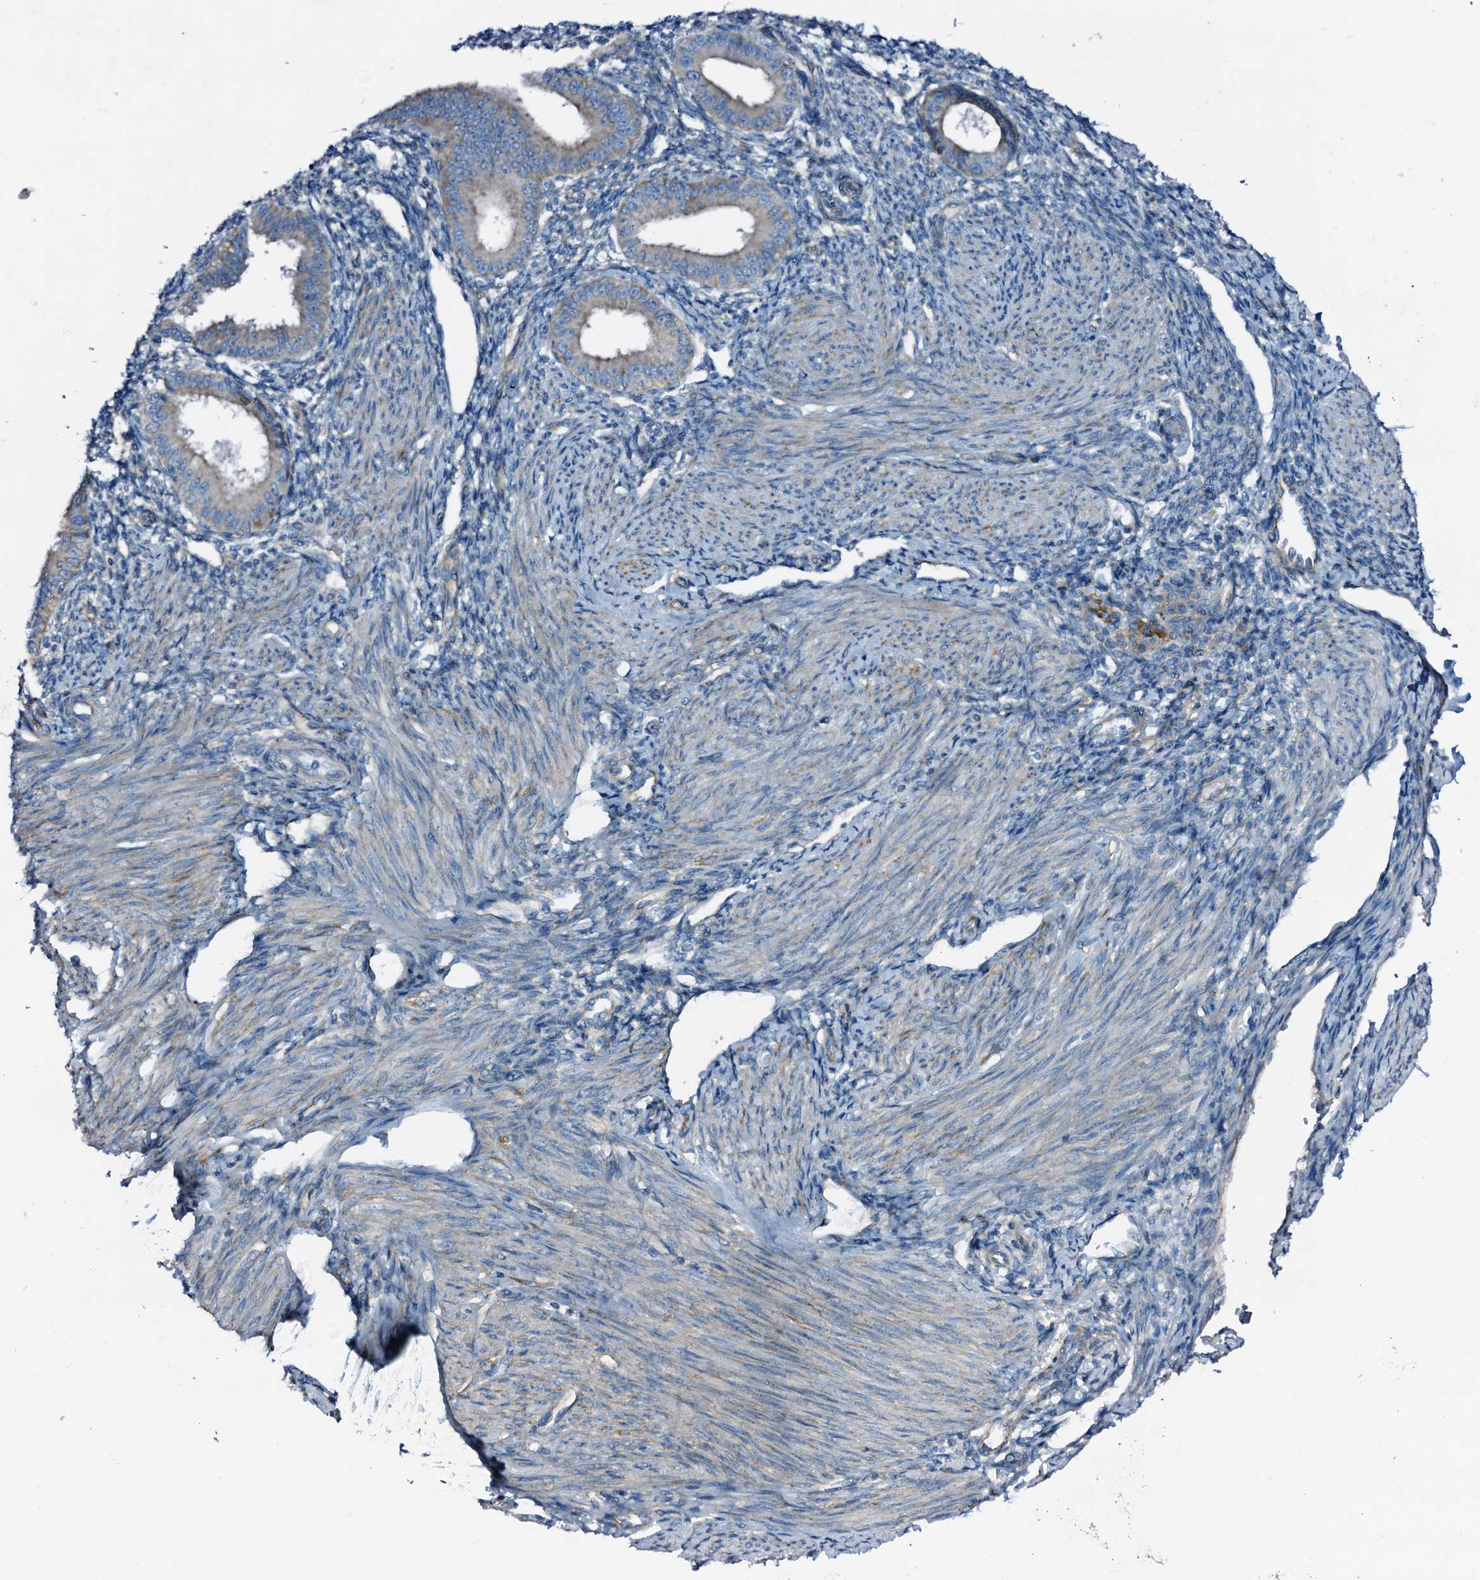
{"staining": {"intensity": "negative", "quantity": "none", "location": "none"}, "tissue": "endometrium", "cell_type": "Cells in endometrial stroma", "image_type": "normal", "snomed": [{"axis": "morphology", "description": "Normal tissue, NOS"}, {"axis": "topography", "description": "Uterus"}, {"axis": "topography", "description": "Endometrium"}], "caption": "The immunohistochemistry (IHC) image has no significant staining in cells in endometrial stroma of endometrium.", "gene": "STARD13", "patient": {"sex": "female", "age": 48}}